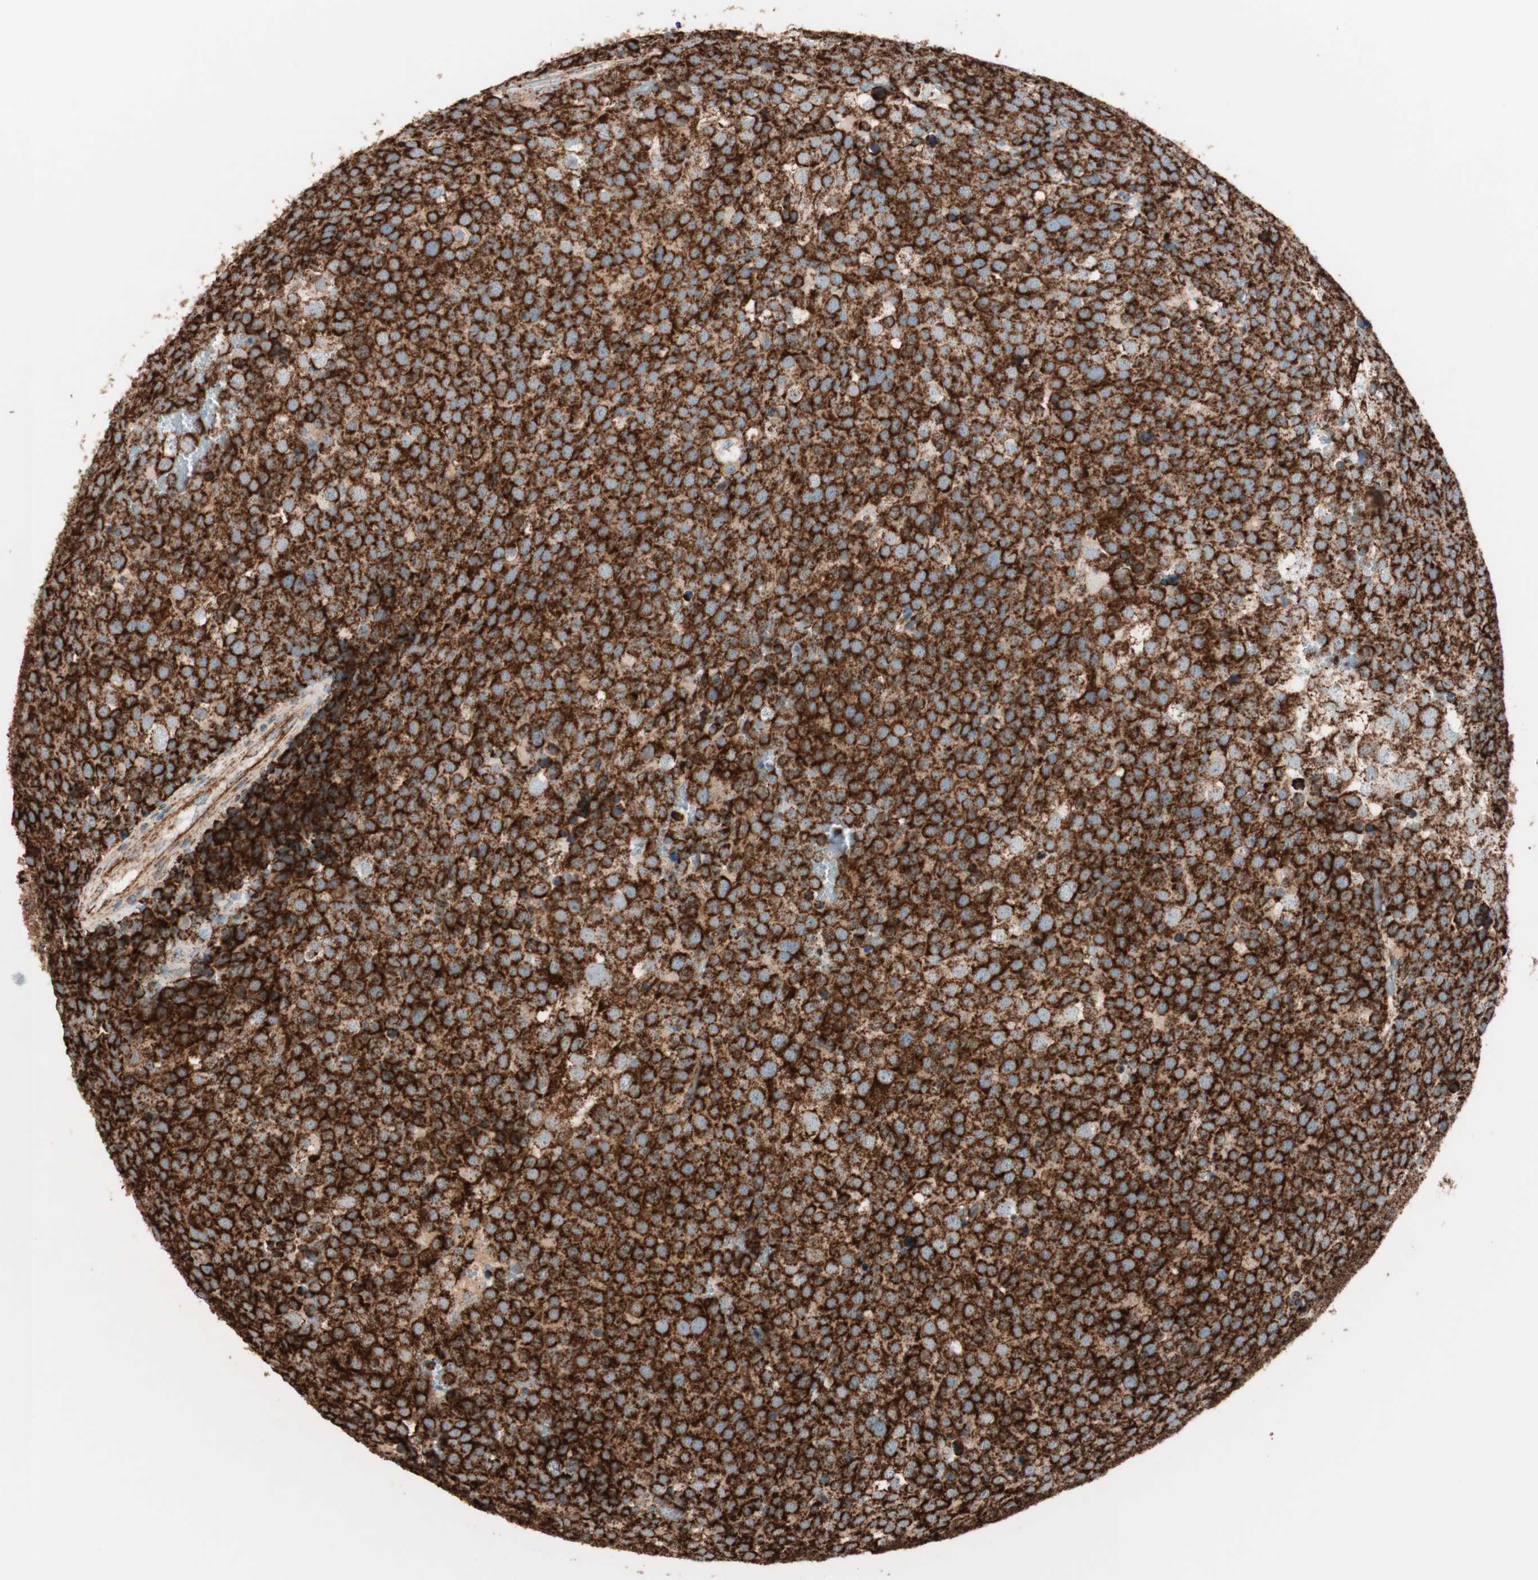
{"staining": {"intensity": "strong", "quantity": ">75%", "location": "cytoplasmic/membranous"}, "tissue": "testis cancer", "cell_type": "Tumor cells", "image_type": "cancer", "snomed": [{"axis": "morphology", "description": "Seminoma, NOS"}, {"axis": "topography", "description": "Testis"}], "caption": "Testis cancer (seminoma) stained with a brown dye reveals strong cytoplasmic/membranous positive staining in about >75% of tumor cells.", "gene": "TOMM22", "patient": {"sex": "male", "age": 71}}